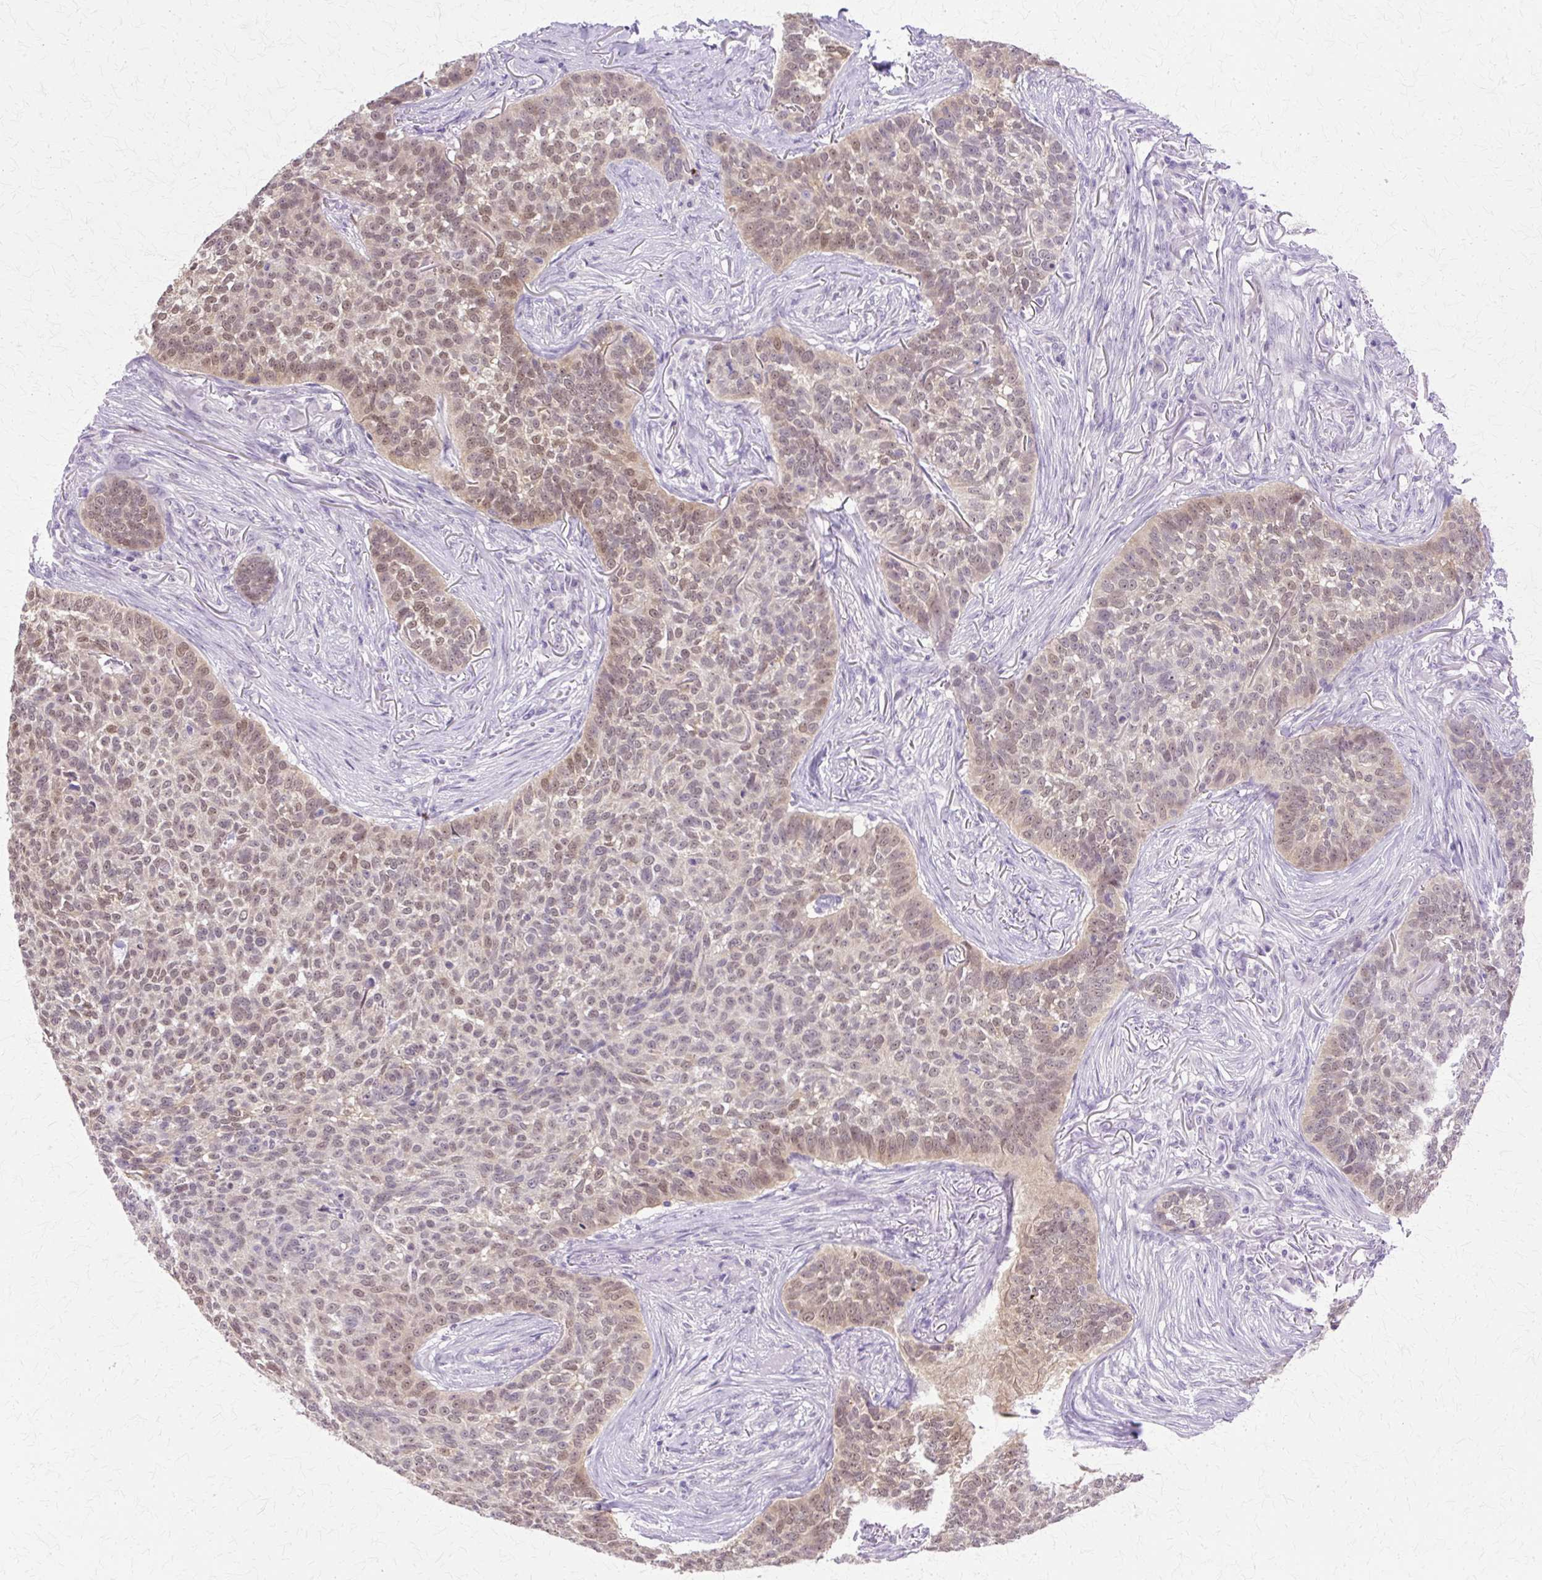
{"staining": {"intensity": "moderate", "quantity": "25%-75%", "location": "nuclear"}, "tissue": "skin cancer", "cell_type": "Tumor cells", "image_type": "cancer", "snomed": [{"axis": "morphology", "description": "Basal cell carcinoma"}, {"axis": "topography", "description": "Skin"}], "caption": "Moderate nuclear expression is appreciated in approximately 25%-75% of tumor cells in skin cancer. The protein of interest is stained brown, and the nuclei are stained in blue (DAB IHC with brightfield microscopy, high magnification).", "gene": "HSPA8", "patient": {"sex": "male", "age": 85}}